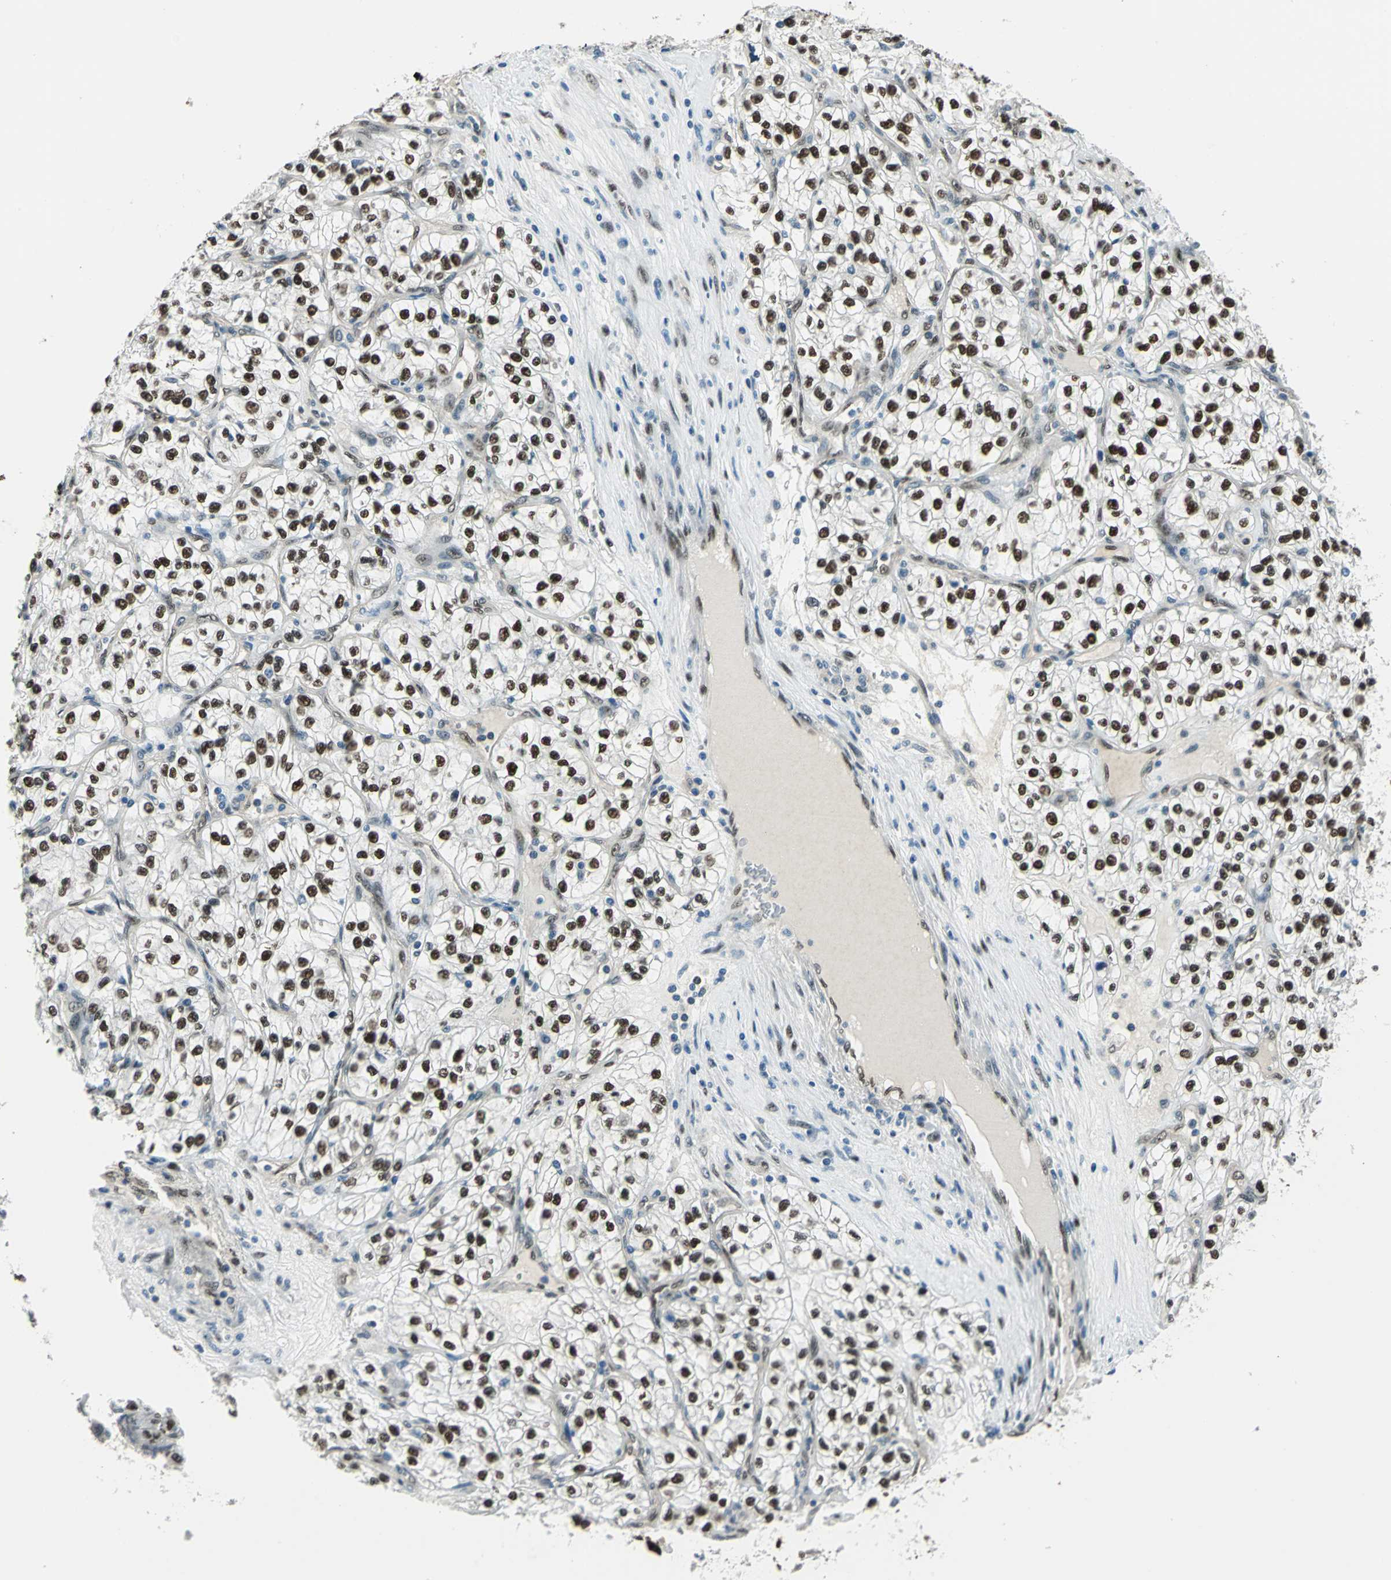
{"staining": {"intensity": "strong", "quantity": ">75%", "location": "nuclear"}, "tissue": "renal cancer", "cell_type": "Tumor cells", "image_type": "cancer", "snomed": [{"axis": "morphology", "description": "Adenocarcinoma, NOS"}, {"axis": "topography", "description": "Kidney"}], "caption": "A high-resolution image shows immunohistochemistry (IHC) staining of renal cancer (adenocarcinoma), which shows strong nuclear expression in about >75% of tumor cells.", "gene": "NFIA", "patient": {"sex": "female", "age": 57}}